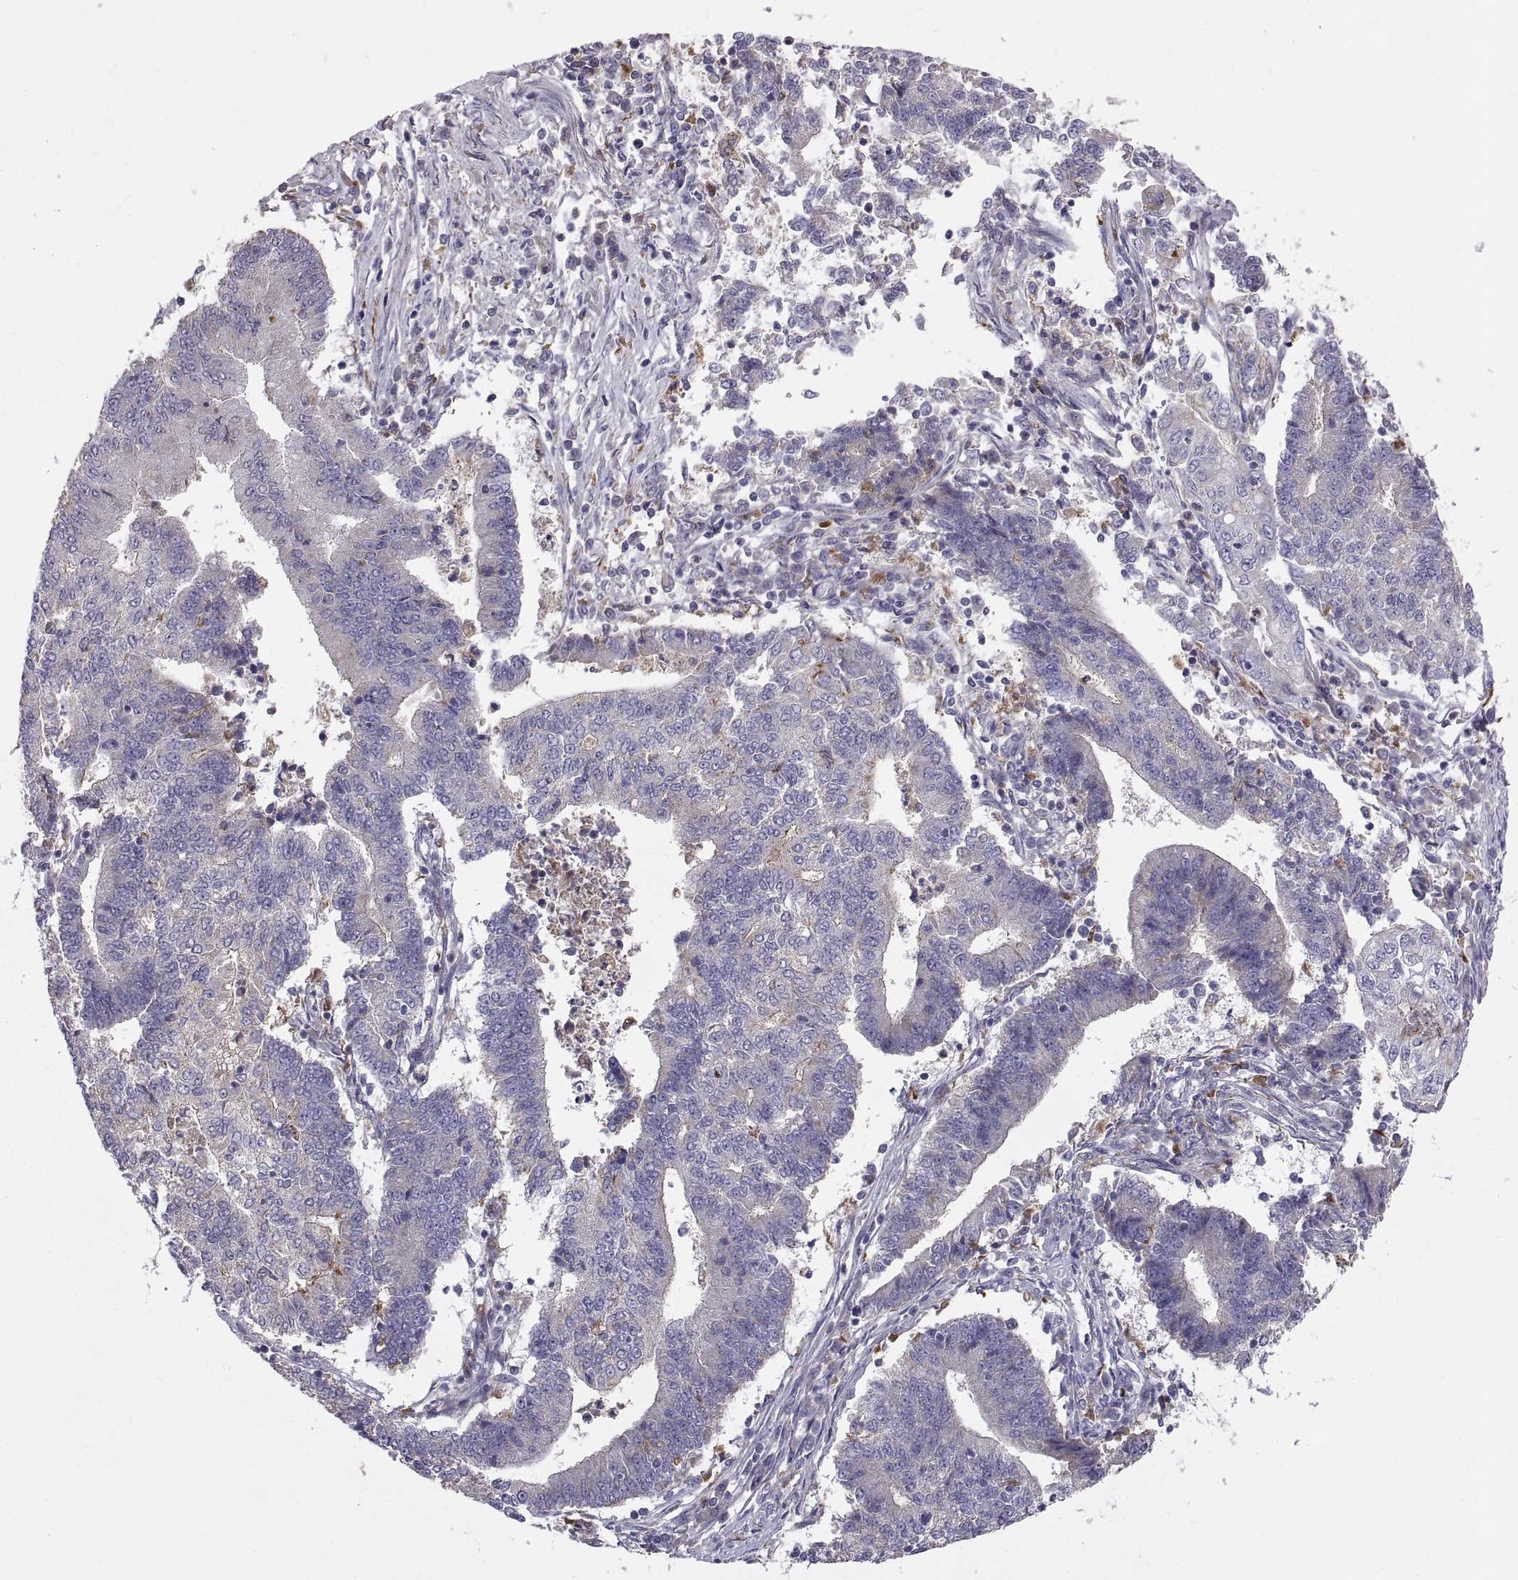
{"staining": {"intensity": "negative", "quantity": "none", "location": "none"}, "tissue": "endometrial cancer", "cell_type": "Tumor cells", "image_type": "cancer", "snomed": [{"axis": "morphology", "description": "Adenocarcinoma, NOS"}, {"axis": "topography", "description": "Uterus"}, {"axis": "topography", "description": "Endometrium"}], "caption": "Micrograph shows no protein positivity in tumor cells of endometrial cancer (adenocarcinoma) tissue.", "gene": "ARSL", "patient": {"sex": "female", "age": 54}}